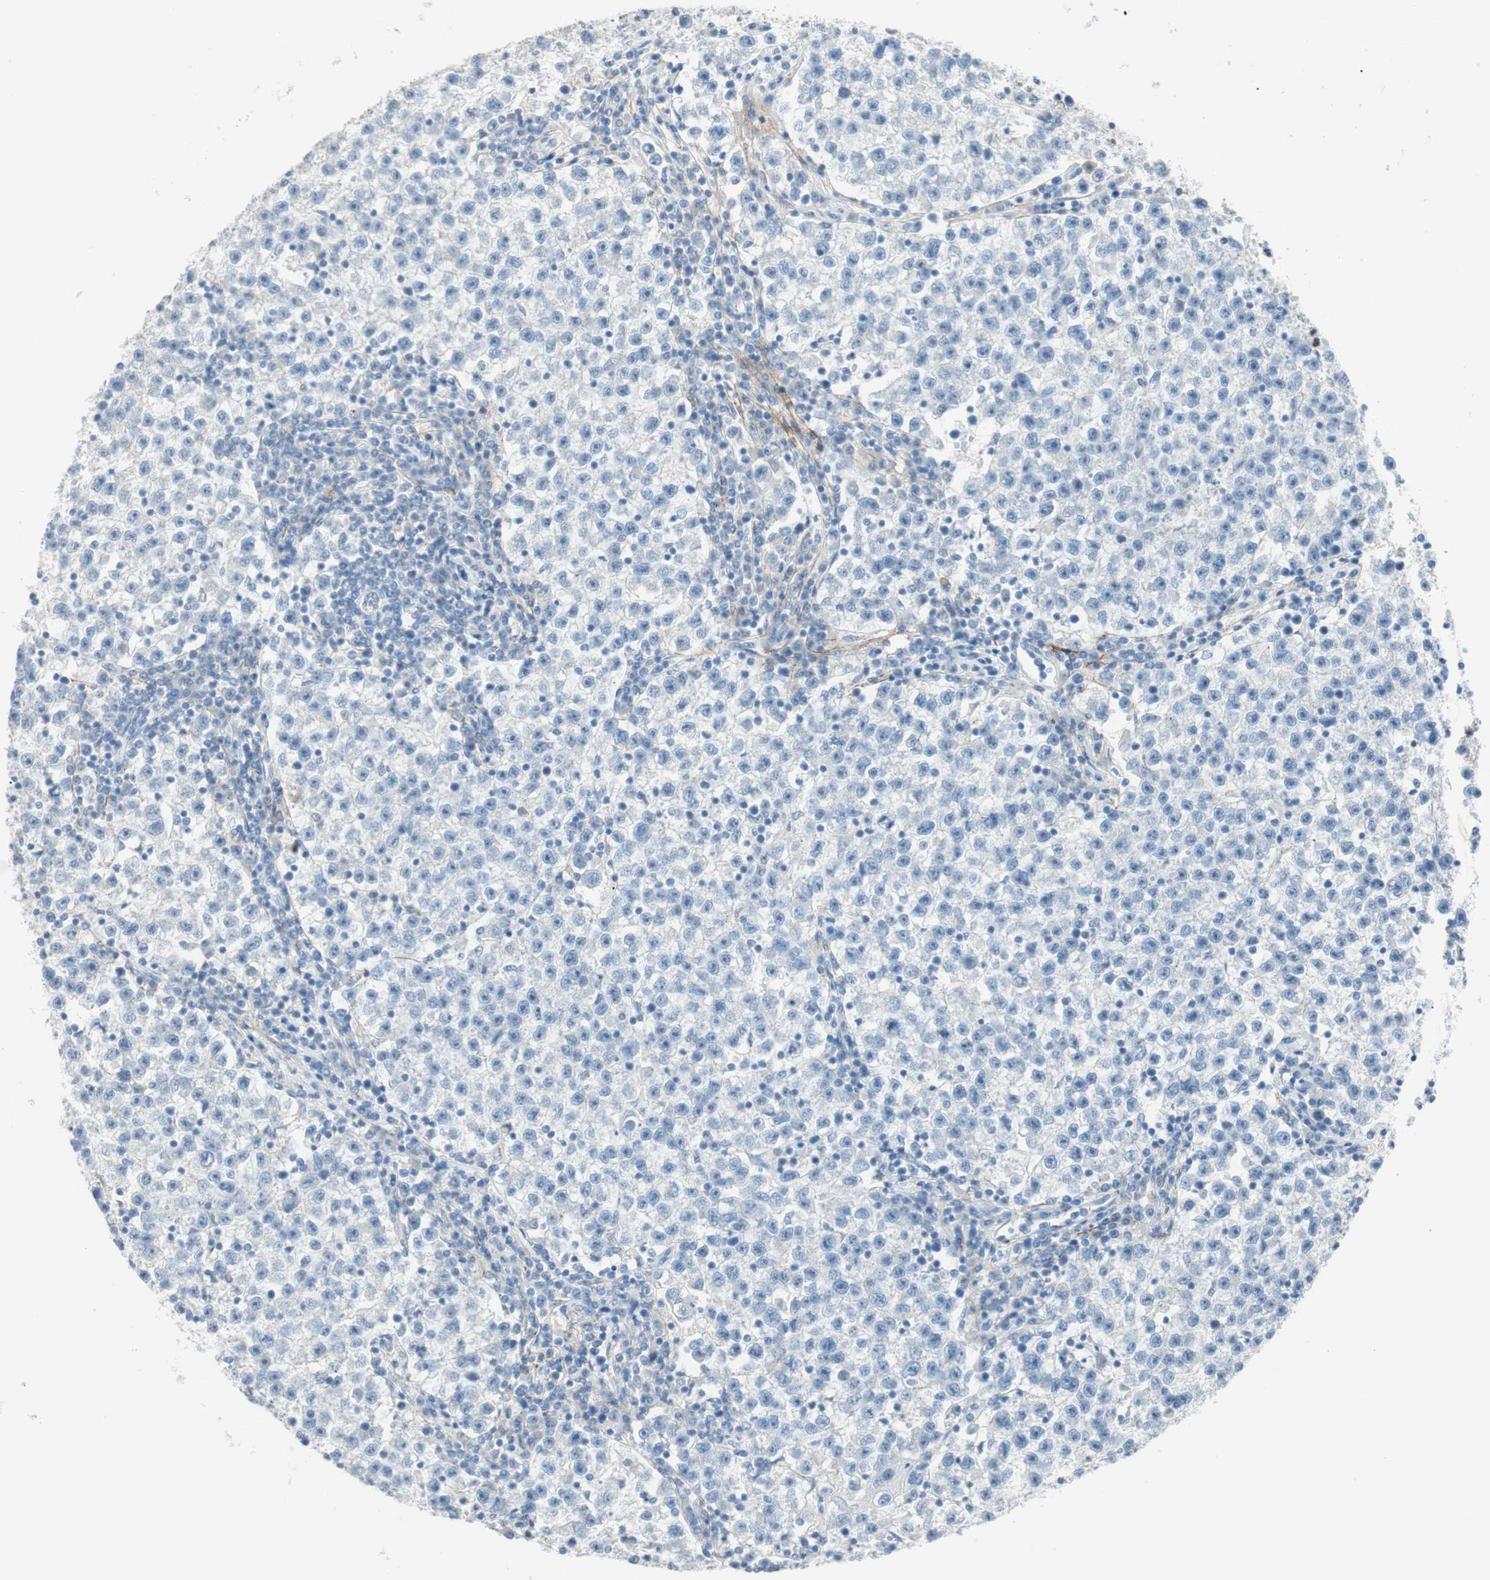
{"staining": {"intensity": "negative", "quantity": "none", "location": "none"}, "tissue": "testis cancer", "cell_type": "Tumor cells", "image_type": "cancer", "snomed": [{"axis": "morphology", "description": "Seminoma, NOS"}, {"axis": "topography", "description": "Testis"}], "caption": "Tumor cells are negative for protein expression in human testis cancer.", "gene": "FOSL1", "patient": {"sex": "male", "age": 22}}